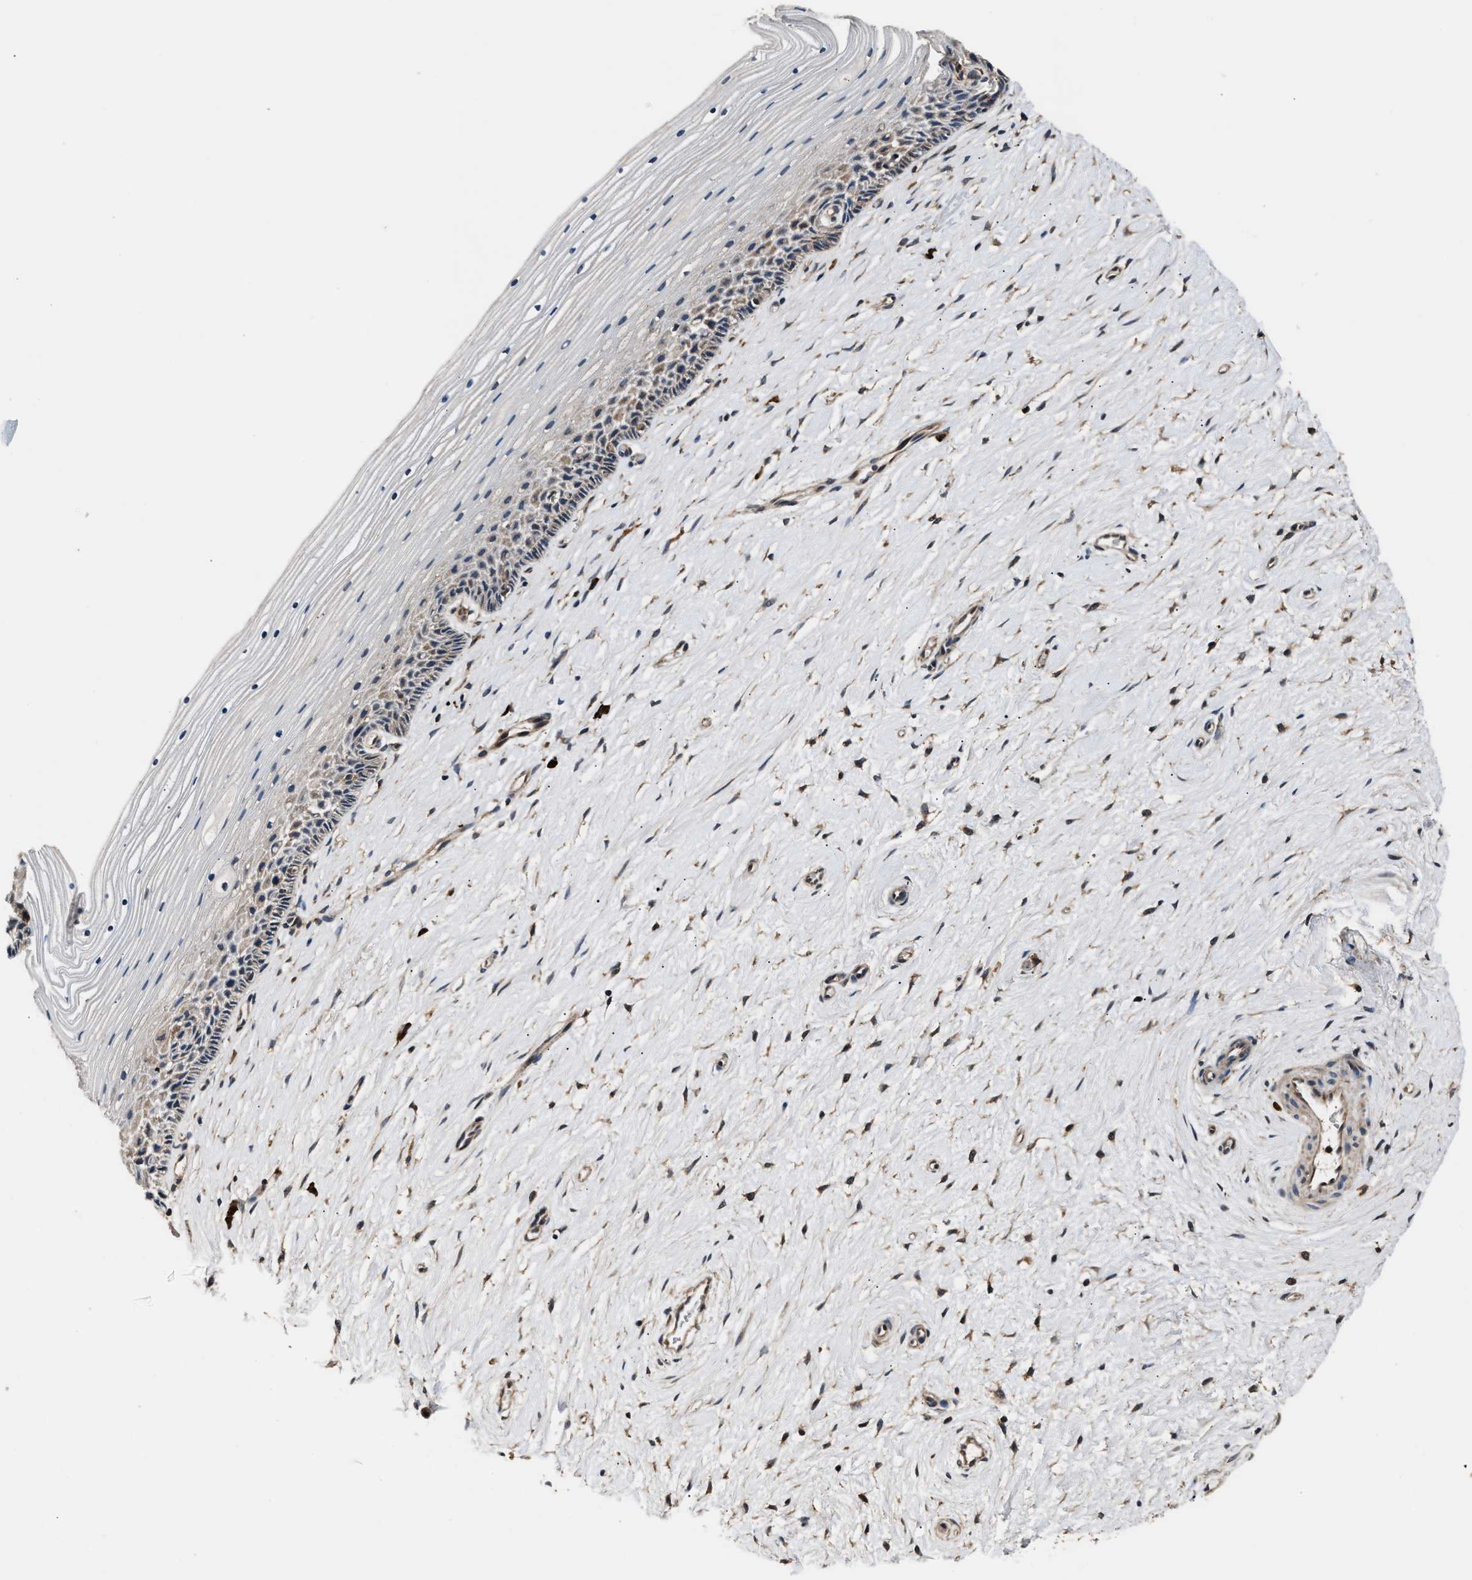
{"staining": {"intensity": "moderate", "quantity": "25%-75%", "location": "cytoplasmic/membranous"}, "tissue": "cervix", "cell_type": "Squamous epithelial cells", "image_type": "normal", "snomed": [{"axis": "morphology", "description": "Normal tissue, NOS"}, {"axis": "topography", "description": "Cervix"}], "caption": "The micrograph shows immunohistochemical staining of normal cervix. There is moderate cytoplasmic/membranous expression is appreciated in about 25%-75% of squamous epithelial cells.", "gene": "IMPDH2", "patient": {"sex": "female", "age": 39}}